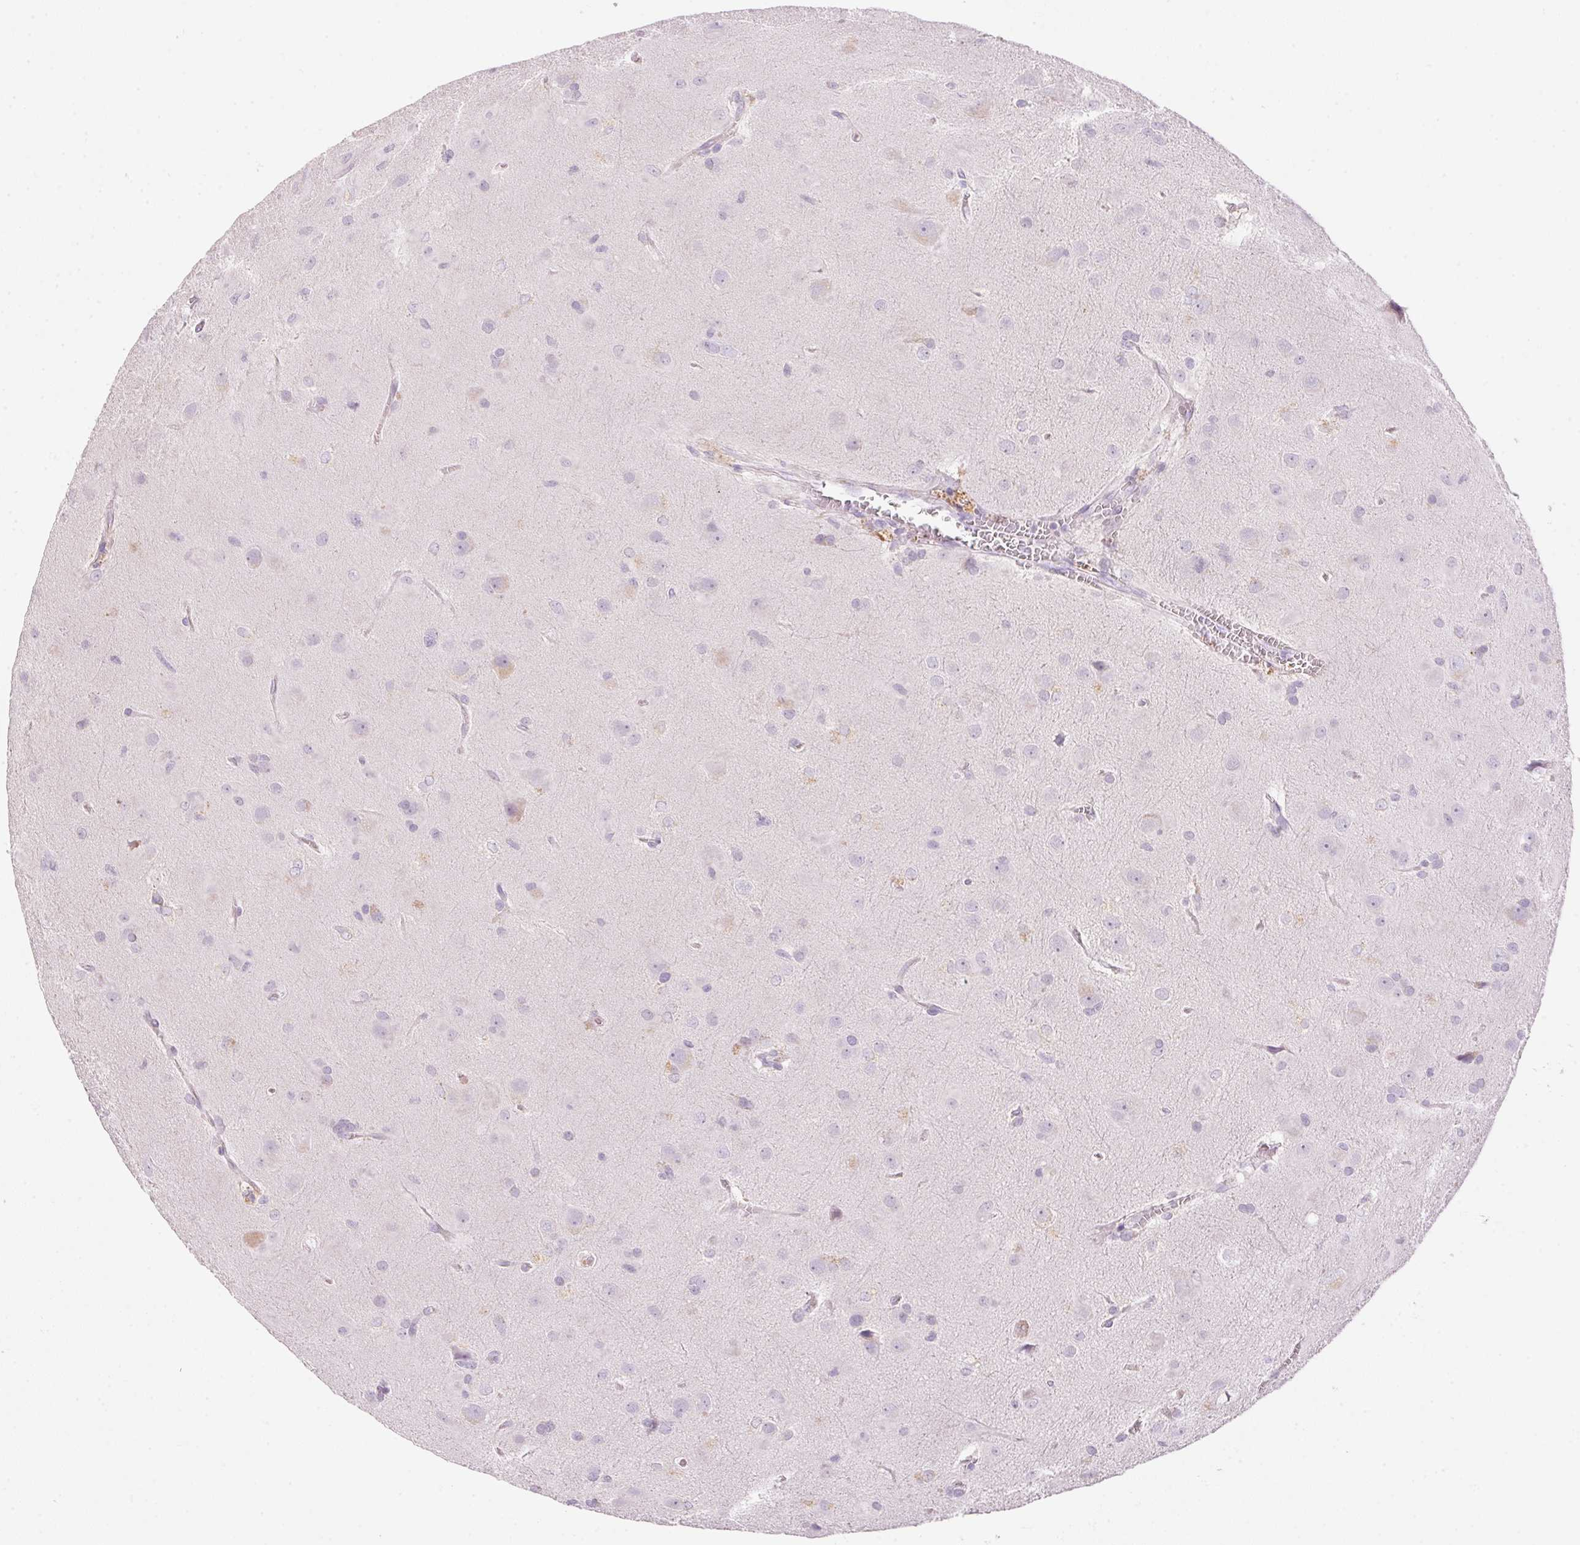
{"staining": {"intensity": "negative", "quantity": "none", "location": "none"}, "tissue": "glioma", "cell_type": "Tumor cells", "image_type": "cancer", "snomed": [{"axis": "morphology", "description": "Glioma, malignant, Low grade"}, {"axis": "topography", "description": "Brain"}], "caption": "A histopathology image of human glioma is negative for staining in tumor cells.", "gene": "HSD17B2", "patient": {"sex": "male", "age": 58}}